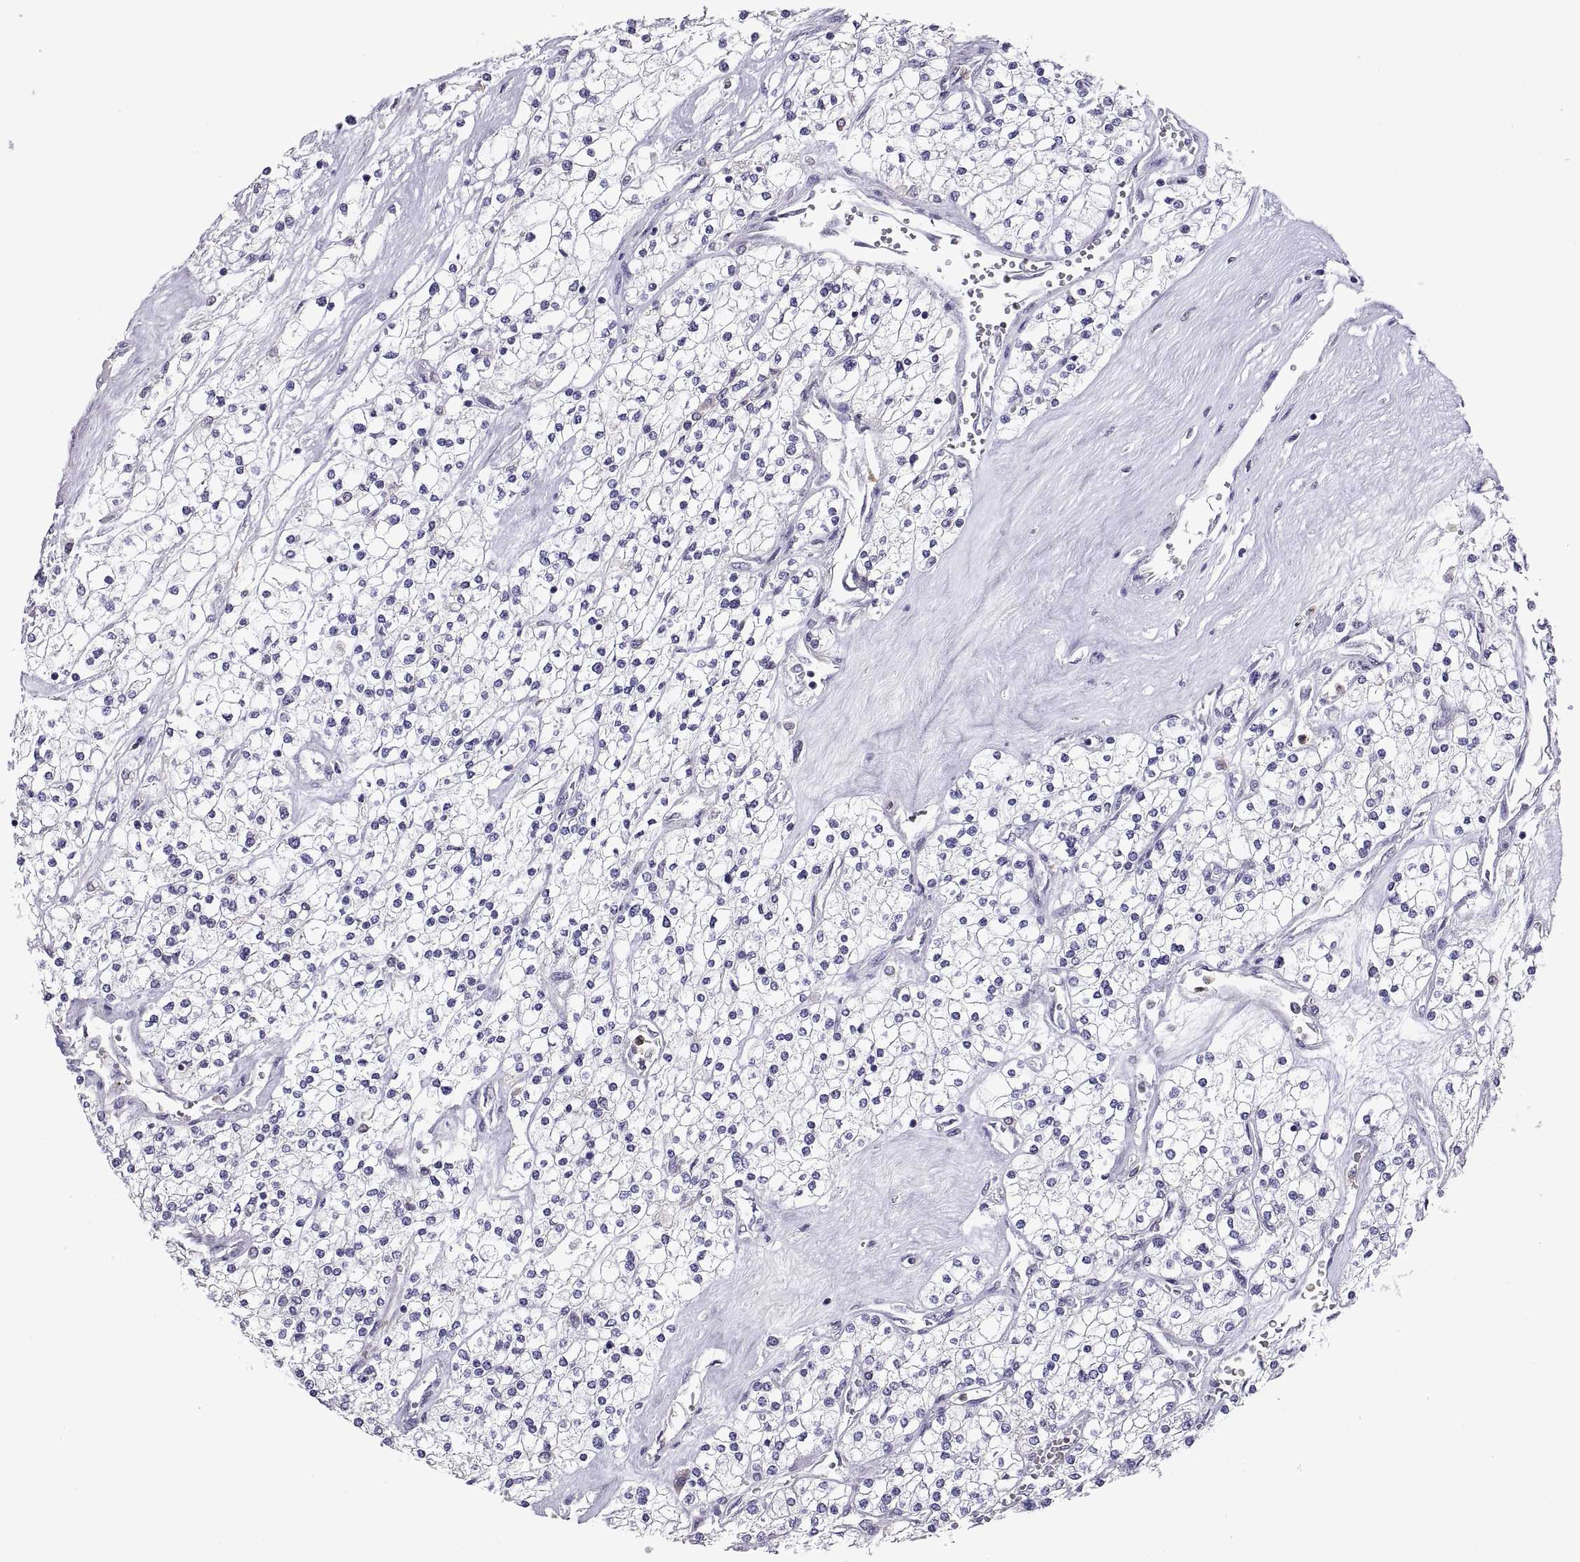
{"staining": {"intensity": "negative", "quantity": "none", "location": "none"}, "tissue": "renal cancer", "cell_type": "Tumor cells", "image_type": "cancer", "snomed": [{"axis": "morphology", "description": "Adenocarcinoma, NOS"}, {"axis": "topography", "description": "Kidney"}], "caption": "High magnification brightfield microscopy of renal cancer stained with DAB (brown) and counterstained with hematoxylin (blue): tumor cells show no significant staining.", "gene": "DOK3", "patient": {"sex": "male", "age": 80}}